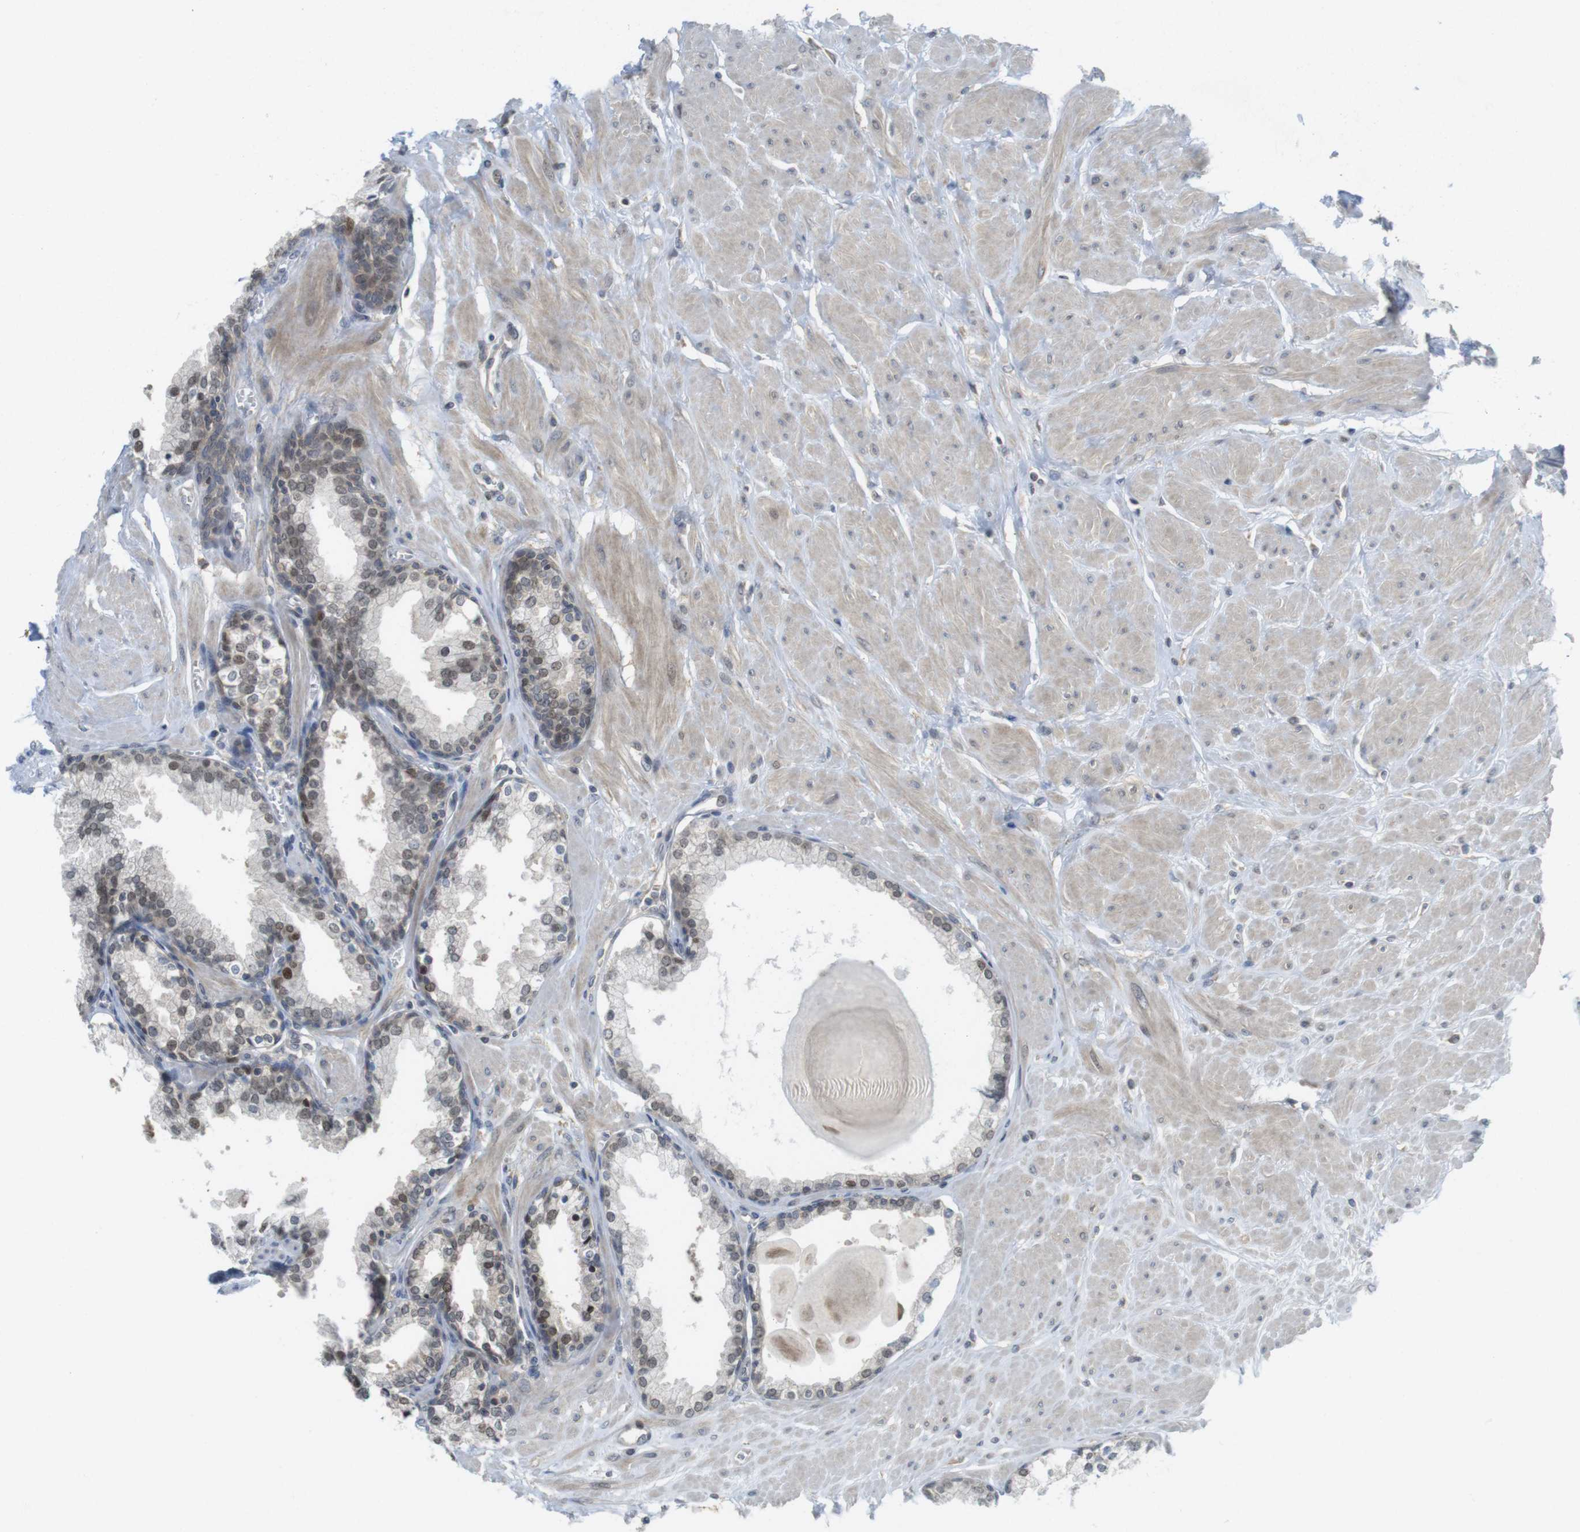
{"staining": {"intensity": "weak", "quantity": "25%-75%", "location": "cytoplasmic/membranous,nuclear"}, "tissue": "prostate", "cell_type": "Glandular cells", "image_type": "normal", "snomed": [{"axis": "morphology", "description": "Normal tissue, NOS"}, {"axis": "topography", "description": "Prostate"}], "caption": "The histopathology image reveals immunohistochemical staining of normal prostate. There is weak cytoplasmic/membranous,nuclear positivity is appreciated in approximately 25%-75% of glandular cells. Using DAB (3,3'-diaminobenzidine) (brown) and hematoxylin (blue) stains, captured at high magnification using brightfield microscopy.", "gene": "RCC1", "patient": {"sex": "male", "age": 51}}